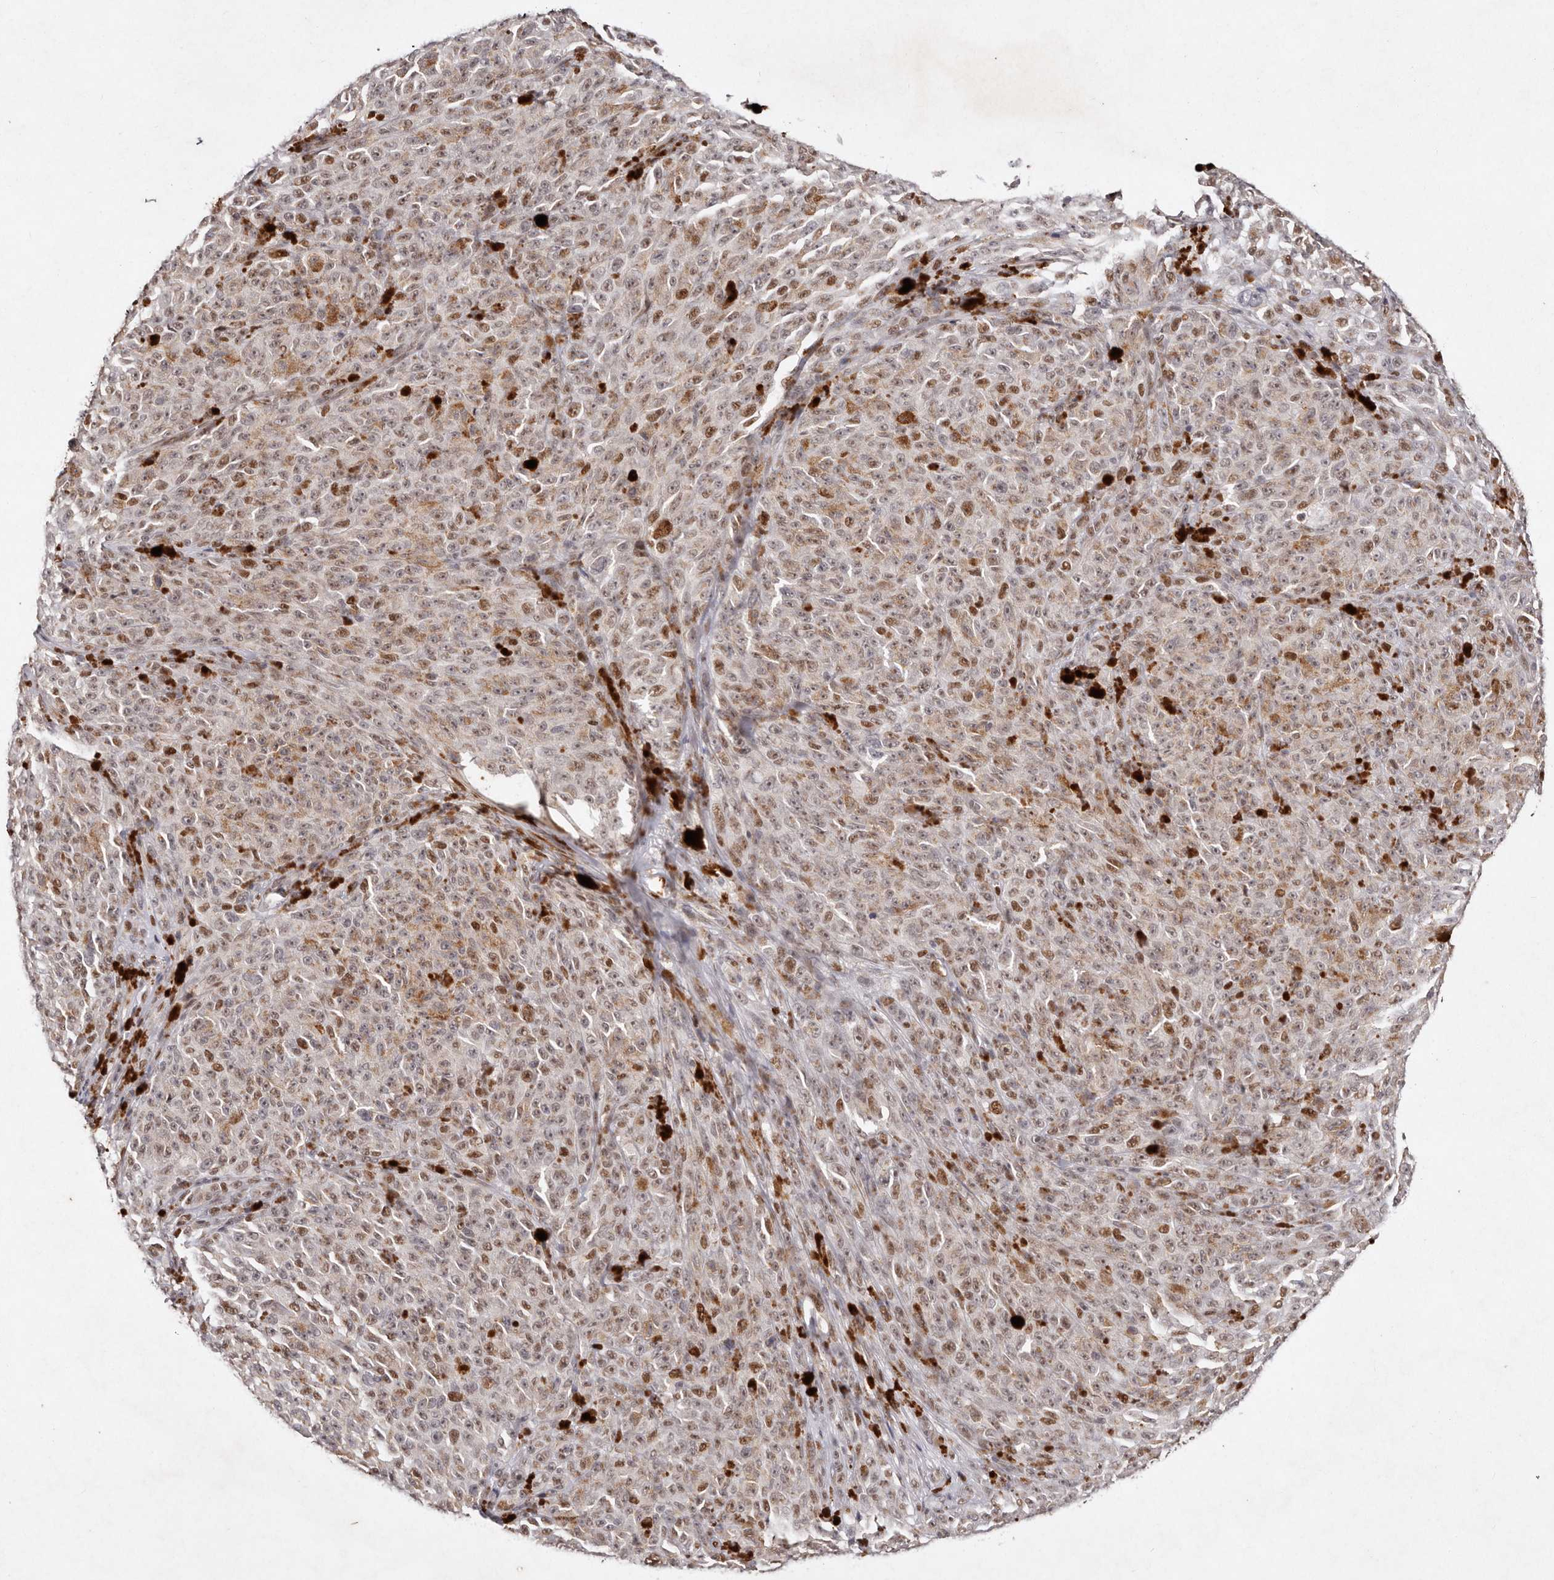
{"staining": {"intensity": "moderate", "quantity": "25%-75%", "location": "nuclear"}, "tissue": "melanoma", "cell_type": "Tumor cells", "image_type": "cancer", "snomed": [{"axis": "morphology", "description": "Malignant melanoma, NOS"}, {"axis": "topography", "description": "Skin"}], "caption": "Immunohistochemistry of malignant melanoma displays medium levels of moderate nuclear expression in about 25%-75% of tumor cells.", "gene": "KLF7", "patient": {"sex": "female", "age": 82}}